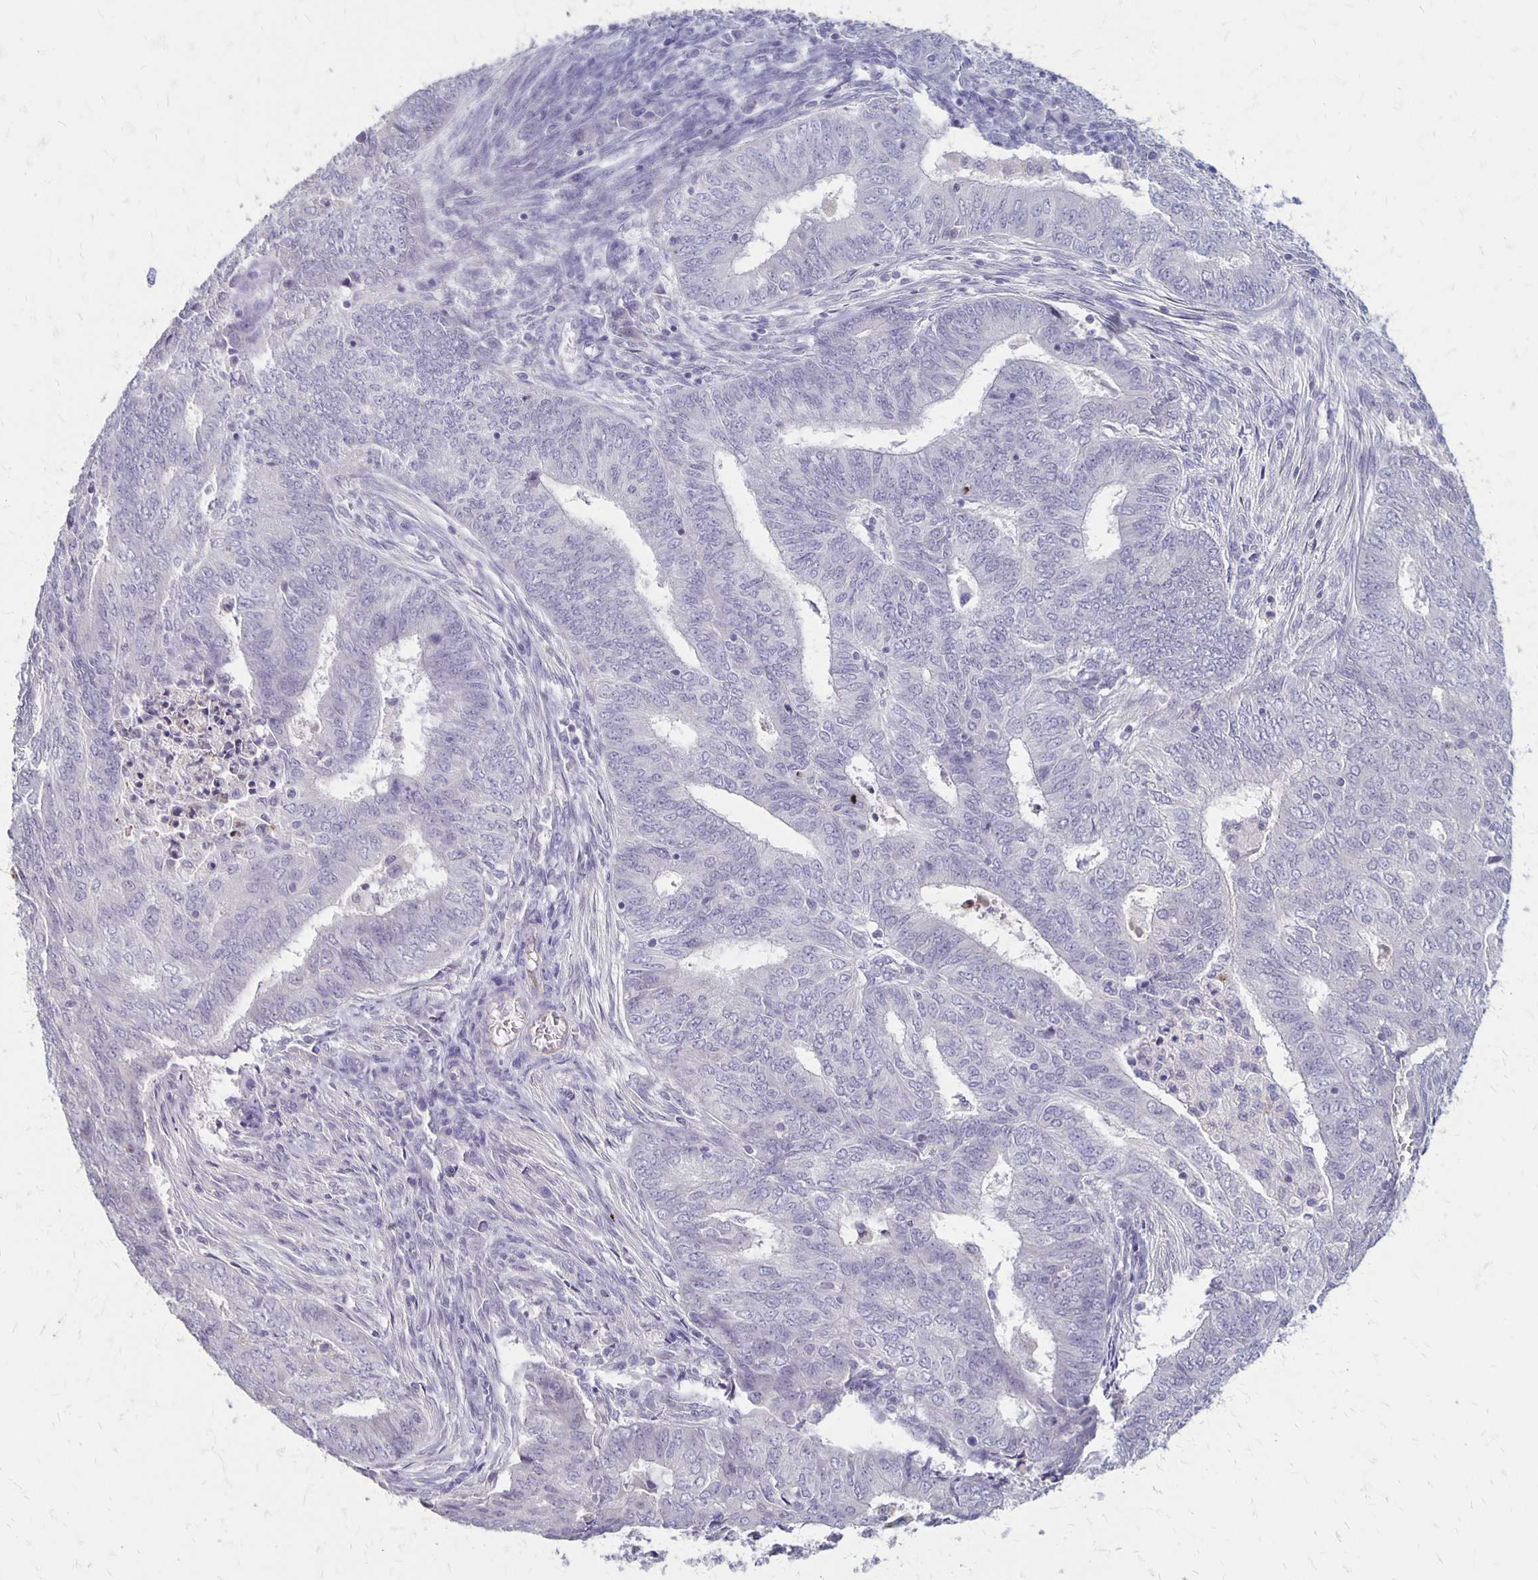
{"staining": {"intensity": "negative", "quantity": "none", "location": "none"}, "tissue": "endometrial cancer", "cell_type": "Tumor cells", "image_type": "cancer", "snomed": [{"axis": "morphology", "description": "Adenocarcinoma, NOS"}, {"axis": "topography", "description": "Endometrium"}], "caption": "Immunohistochemistry of human endometrial adenocarcinoma reveals no expression in tumor cells.", "gene": "SEPTIN5", "patient": {"sex": "female", "age": 62}}